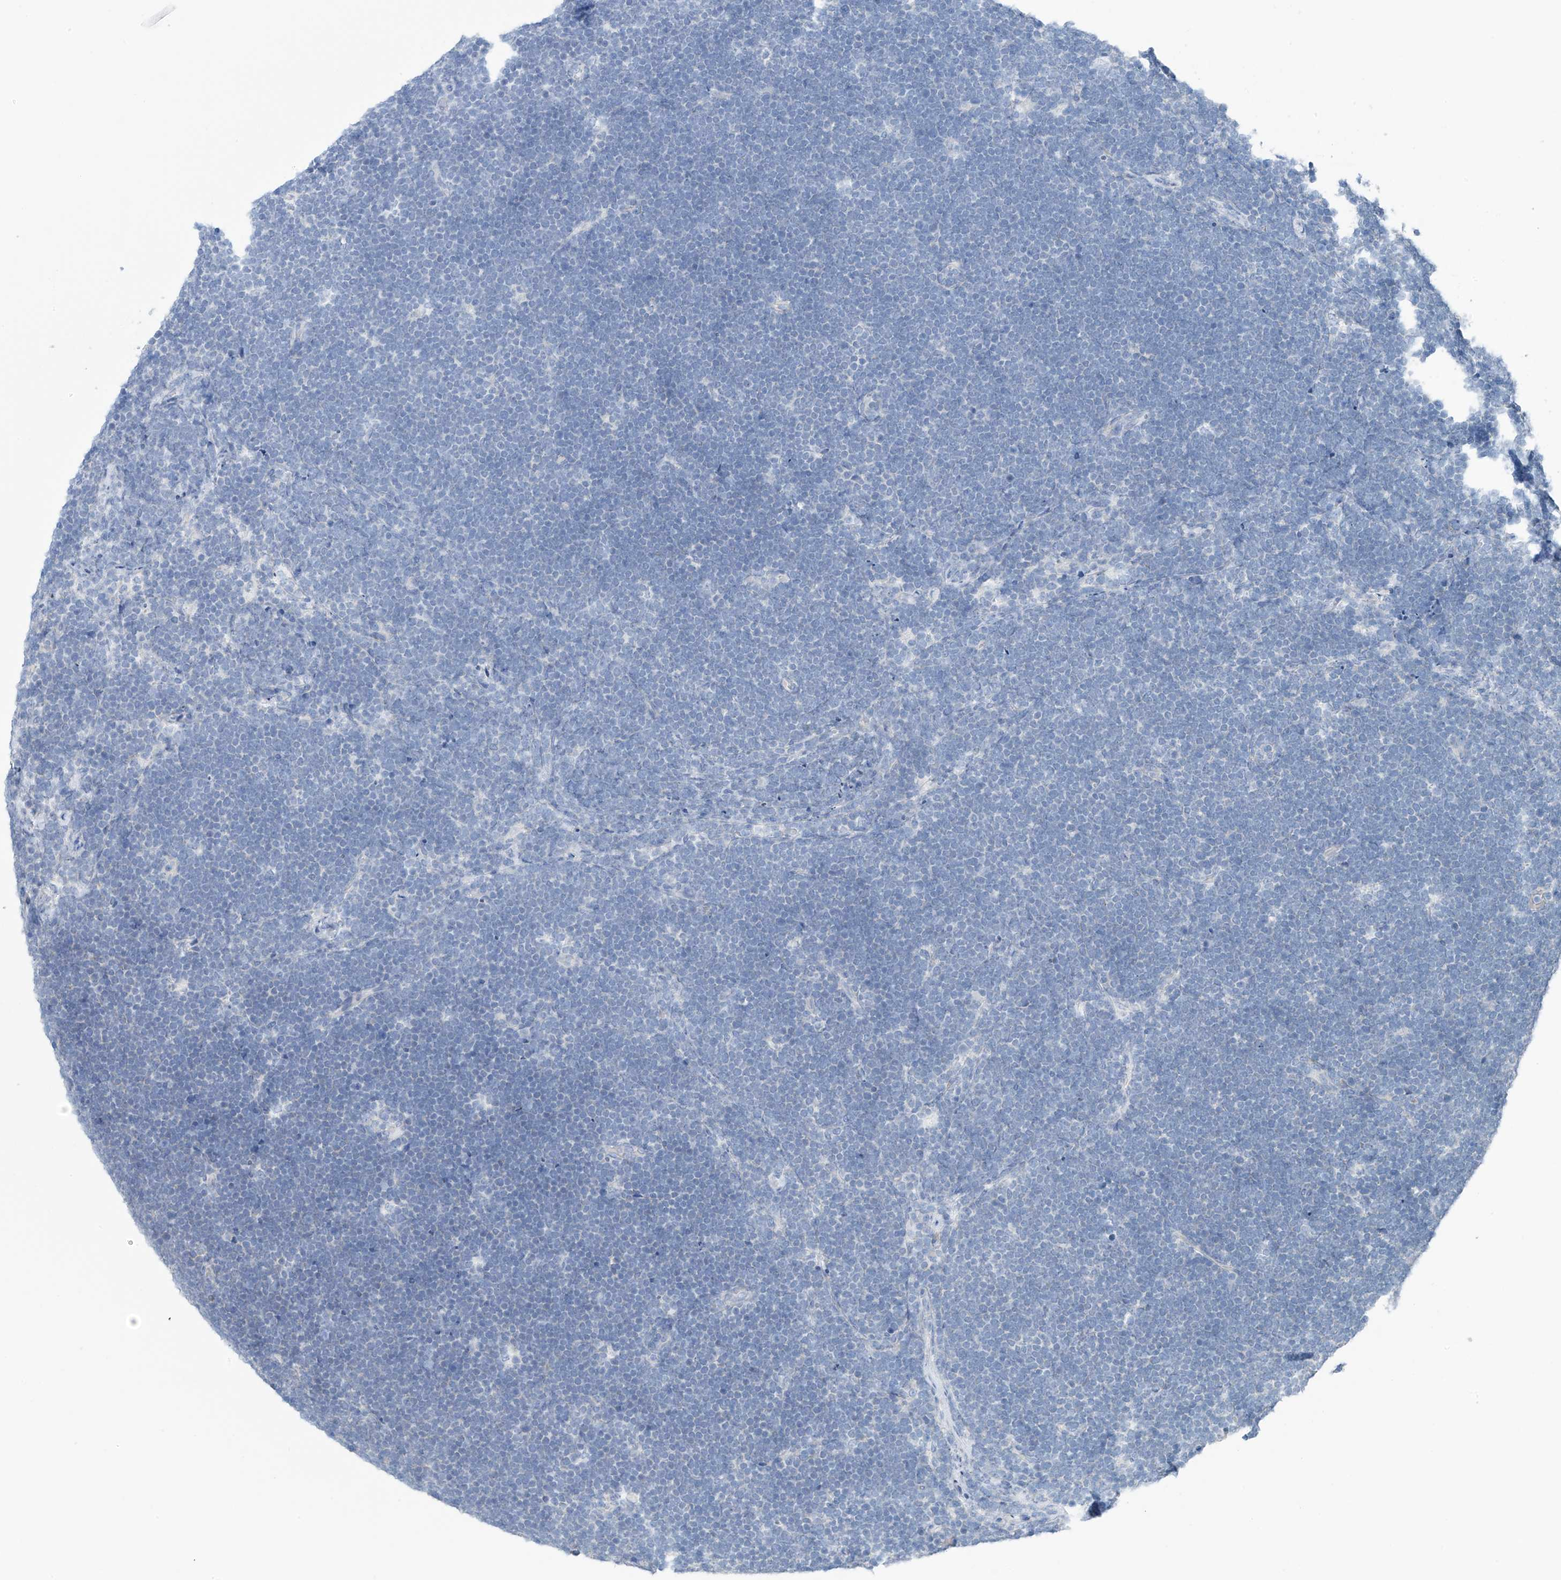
{"staining": {"intensity": "negative", "quantity": "none", "location": "none"}, "tissue": "lymphoma", "cell_type": "Tumor cells", "image_type": "cancer", "snomed": [{"axis": "morphology", "description": "Malignant lymphoma, non-Hodgkin's type, High grade"}, {"axis": "topography", "description": "Lymph node"}], "caption": "Lymphoma stained for a protein using immunohistochemistry shows no staining tumor cells.", "gene": "RCN2", "patient": {"sex": "male", "age": 13}}